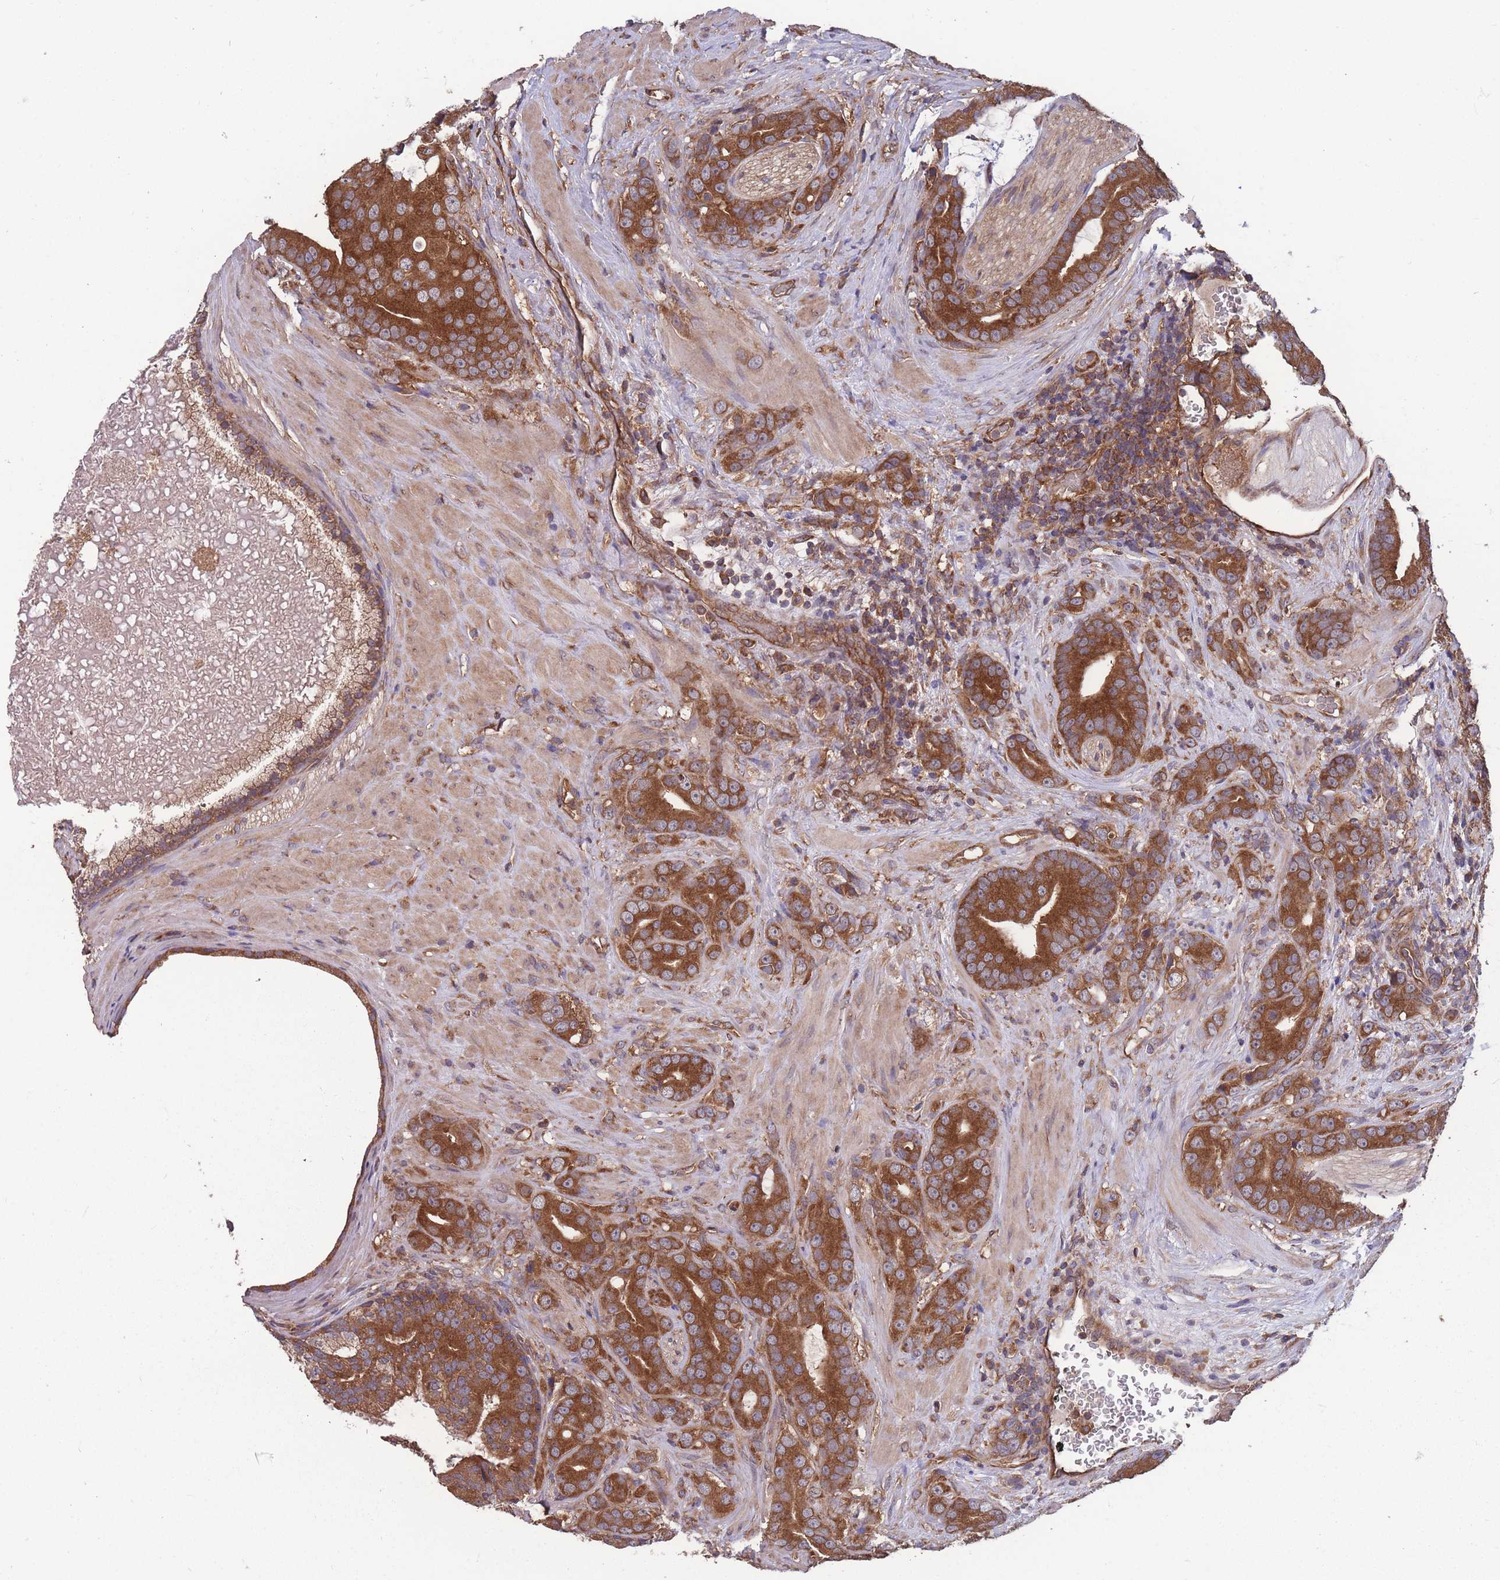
{"staining": {"intensity": "strong", "quantity": ">75%", "location": "cytoplasmic/membranous"}, "tissue": "prostate cancer", "cell_type": "Tumor cells", "image_type": "cancer", "snomed": [{"axis": "morphology", "description": "Adenocarcinoma, High grade"}, {"axis": "topography", "description": "Prostate"}], "caption": "Immunohistochemical staining of human prostate cancer (high-grade adenocarcinoma) displays high levels of strong cytoplasmic/membranous protein staining in approximately >75% of tumor cells. The staining was performed using DAB, with brown indicating positive protein expression. Nuclei are stained blue with hematoxylin.", "gene": "ZPR1", "patient": {"sex": "male", "age": 55}}